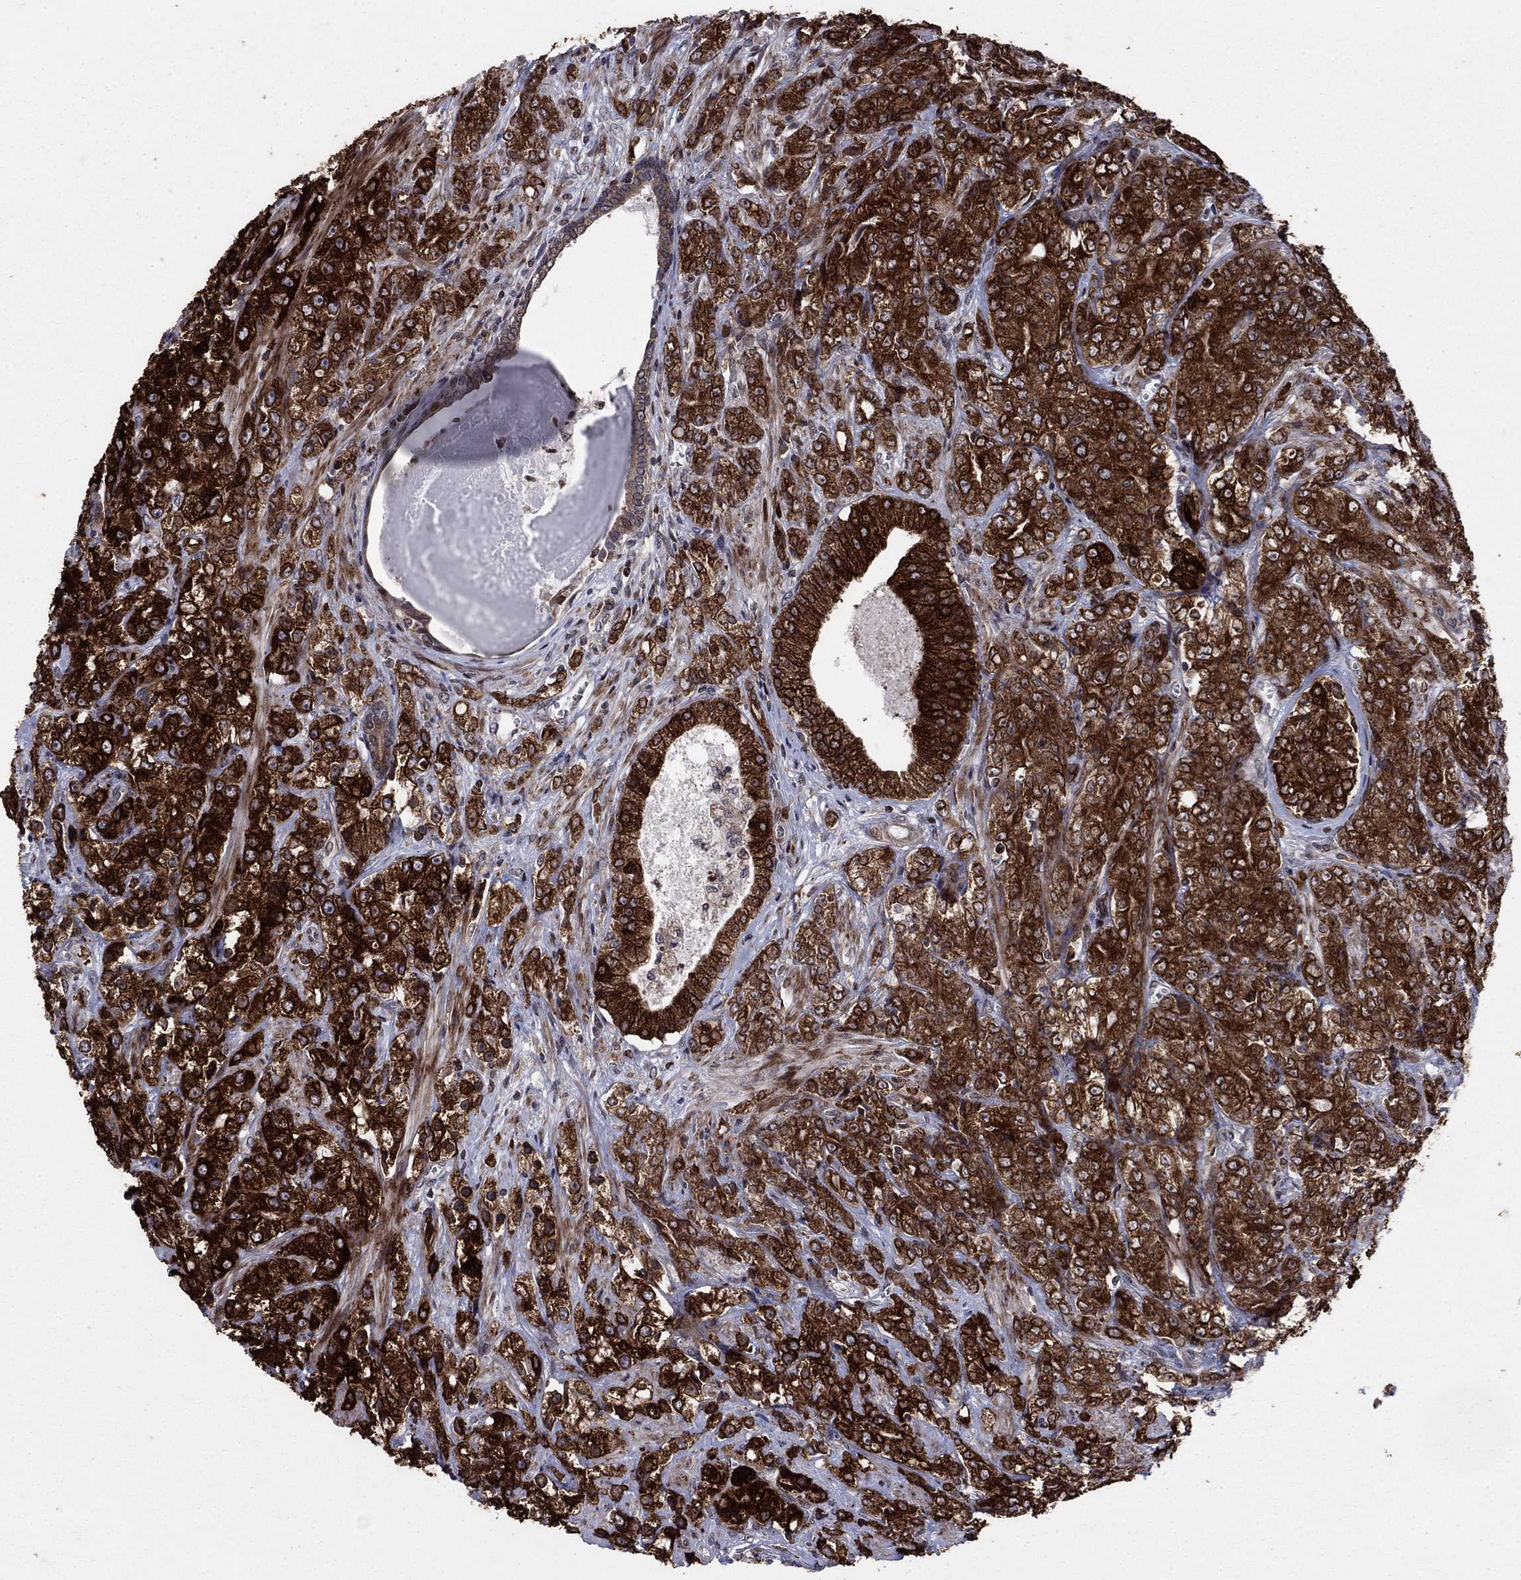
{"staining": {"intensity": "strong", "quantity": ">75%", "location": "cytoplasmic/membranous"}, "tissue": "prostate cancer", "cell_type": "Tumor cells", "image_type": "cancer", "snomed": [{"axis": "morphology", "description": "Adenocarcinoma, NOS"}, {"axis": "topography", "description": "Prostate and seminal vesicle, NOS"}, {"axis": "topography", "description": "Prostate"}], "caption": "A high-resolution photomicrograph shows immunohistochemistry (IHC) staining of adenocarcinoma (prostate), which displays strong cytoplasmic/membranous staining in approximately >75% of tumor cells.", "gene": "DHRS7", "patient": {"sex": "male", "age": 68}}